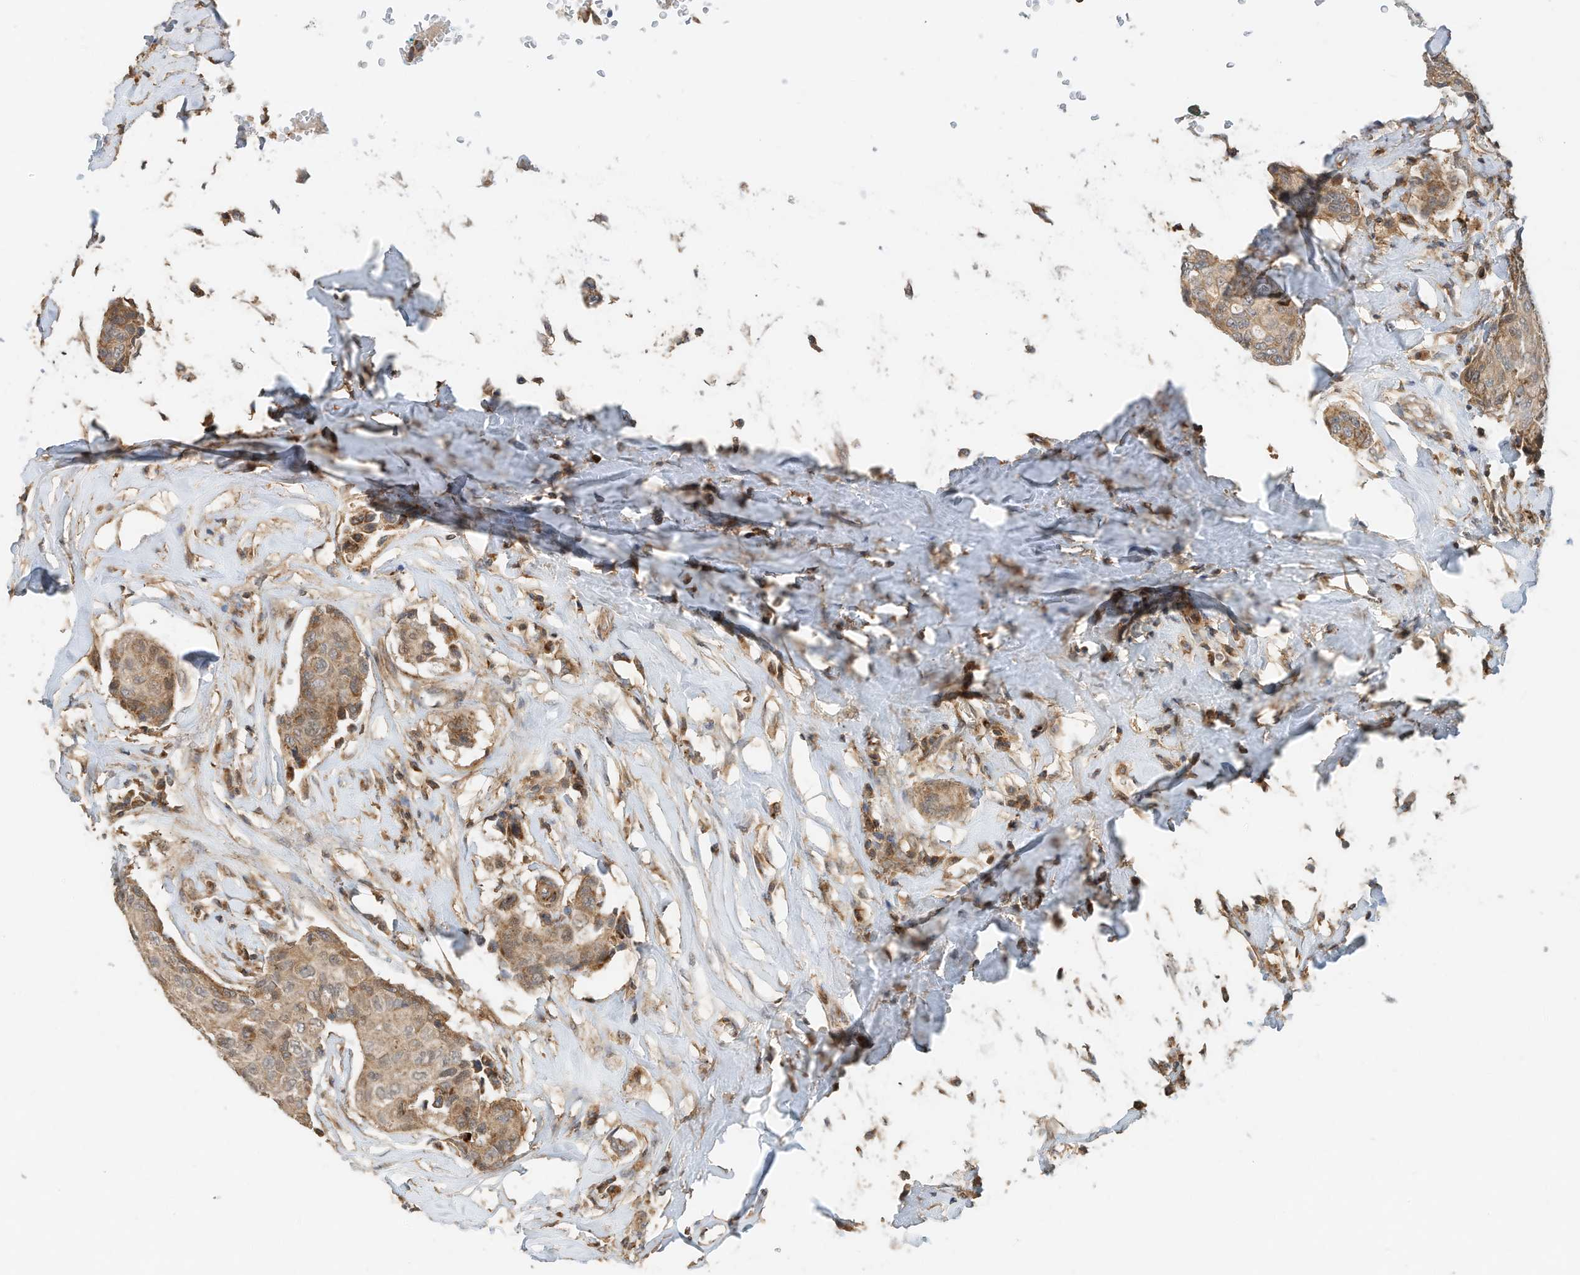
{"staining": {"intensity": "moderate", "quantity": ">75%", "location": "cytoplasmic/membranous"}, "tissue": "breast cancer", "cell_type": "Tumor cells", "image_type": "cancer", "snomed": [{"axis": "morphology", "description": "Duct carcinoma"}, {"axis": "topography", "description": "Breast"}], "caption": "Immunohistochemistry image of breast cancer (invasive ductal carcinoma) stained for a protein (brown), which displays medium levels of moderate cytoplasmic/membranous positivity in about >75% of tumor cells.", "gene": "CPAMD8", "patient": {"sex": "female", "age": 80}}